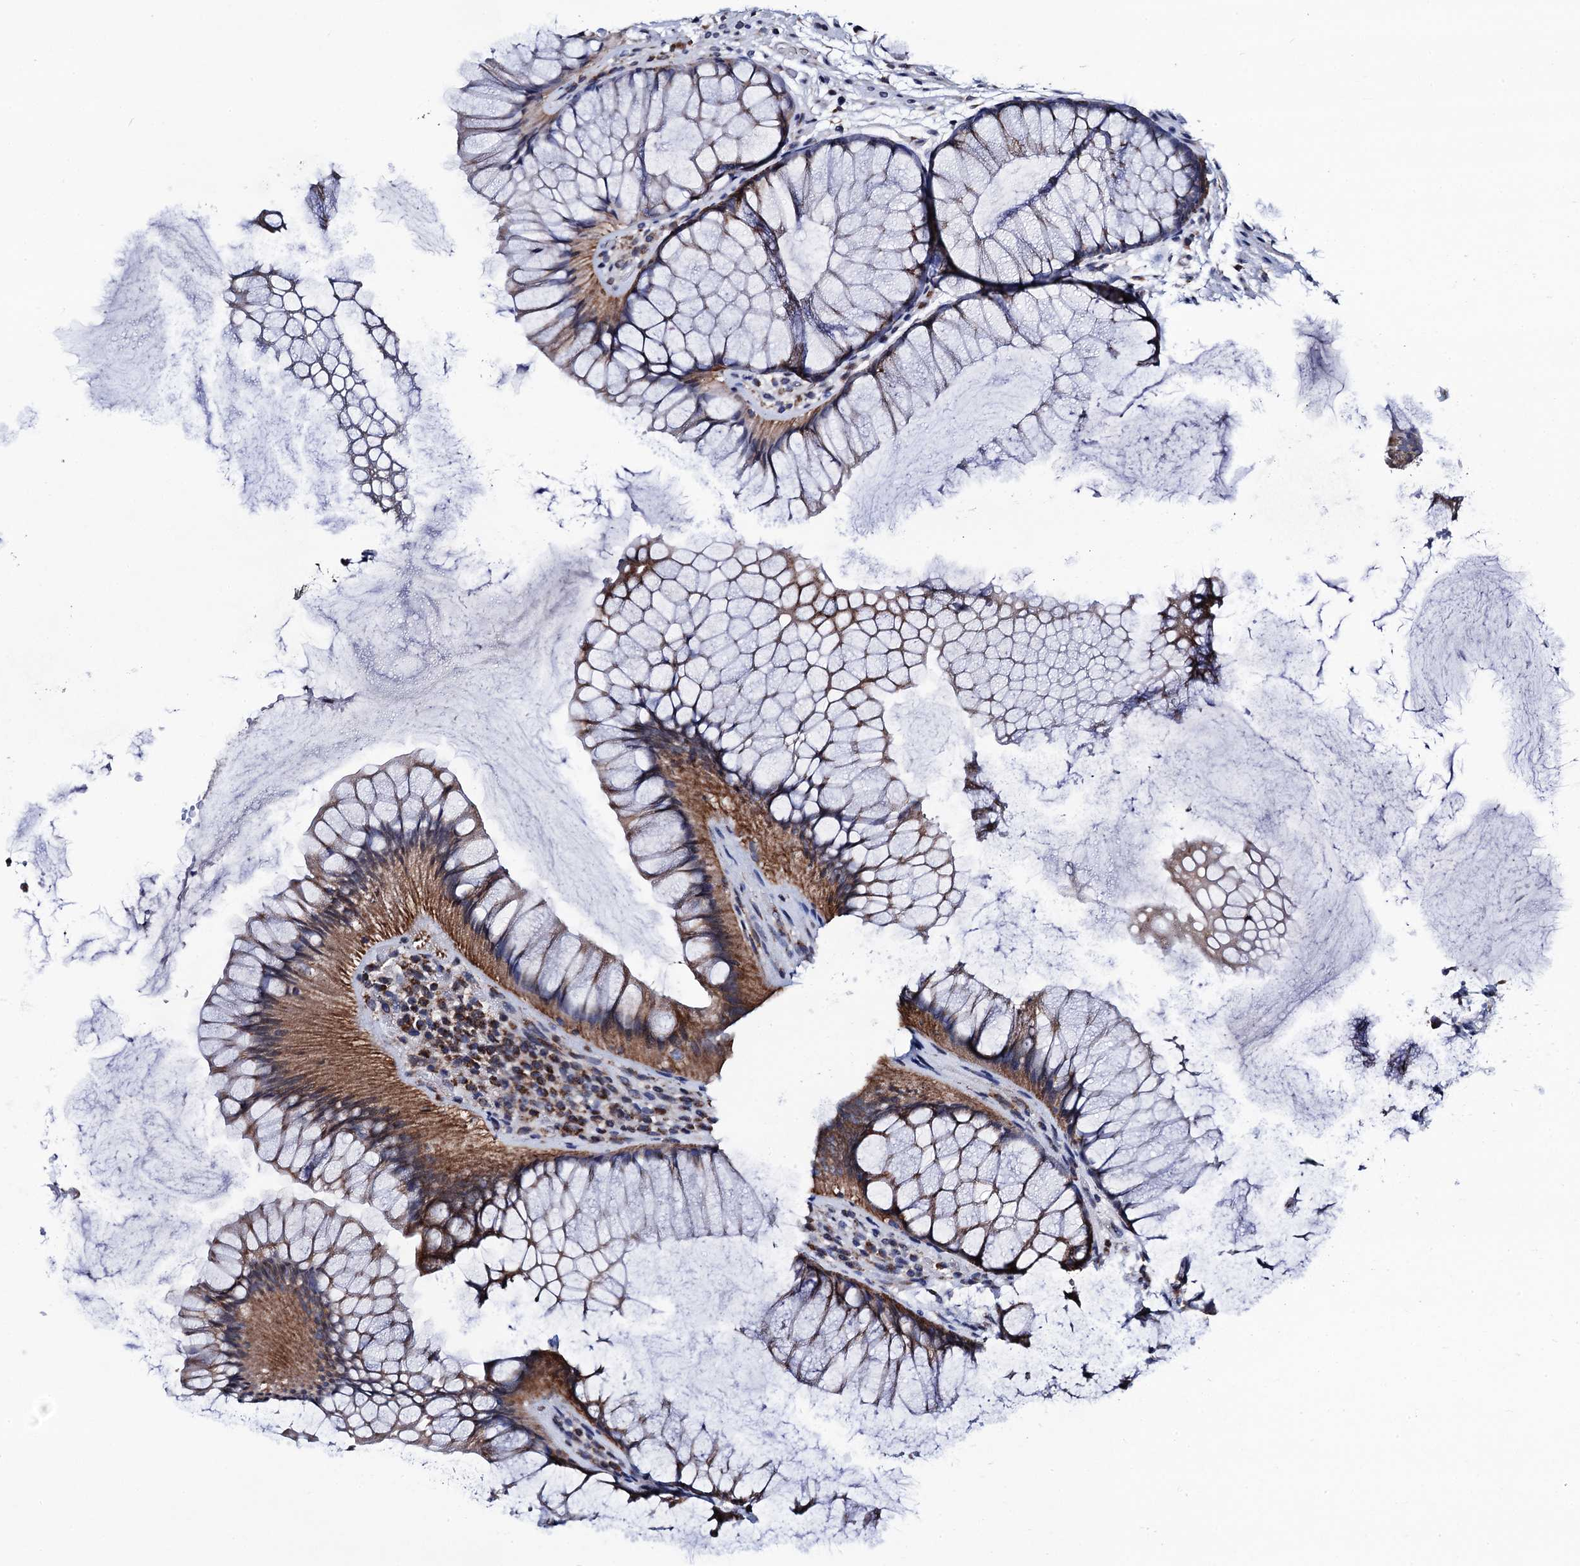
{"staining": {"intensity": "strong", "quantity": ">75%", "location": "cytoplasmic/membranous"}, "tissue": "rectum", "cell_type": "Glandular cells", "image_type": "normal", "snomed": [{"axis": "morphology", "description": "Normal tissue, NOS"}, {"axis": "topography", "description": "Rectum"}], "caption": "DAB (3,3'-diaminobenzidine) immunohistochemical staining of normal human rectum exhibits strong cytoplasmic/membranous protein expression in approximately >75% of glandular cells.", "gene": "PTCD3", "patient": {"sex": "male", "age": 51}}